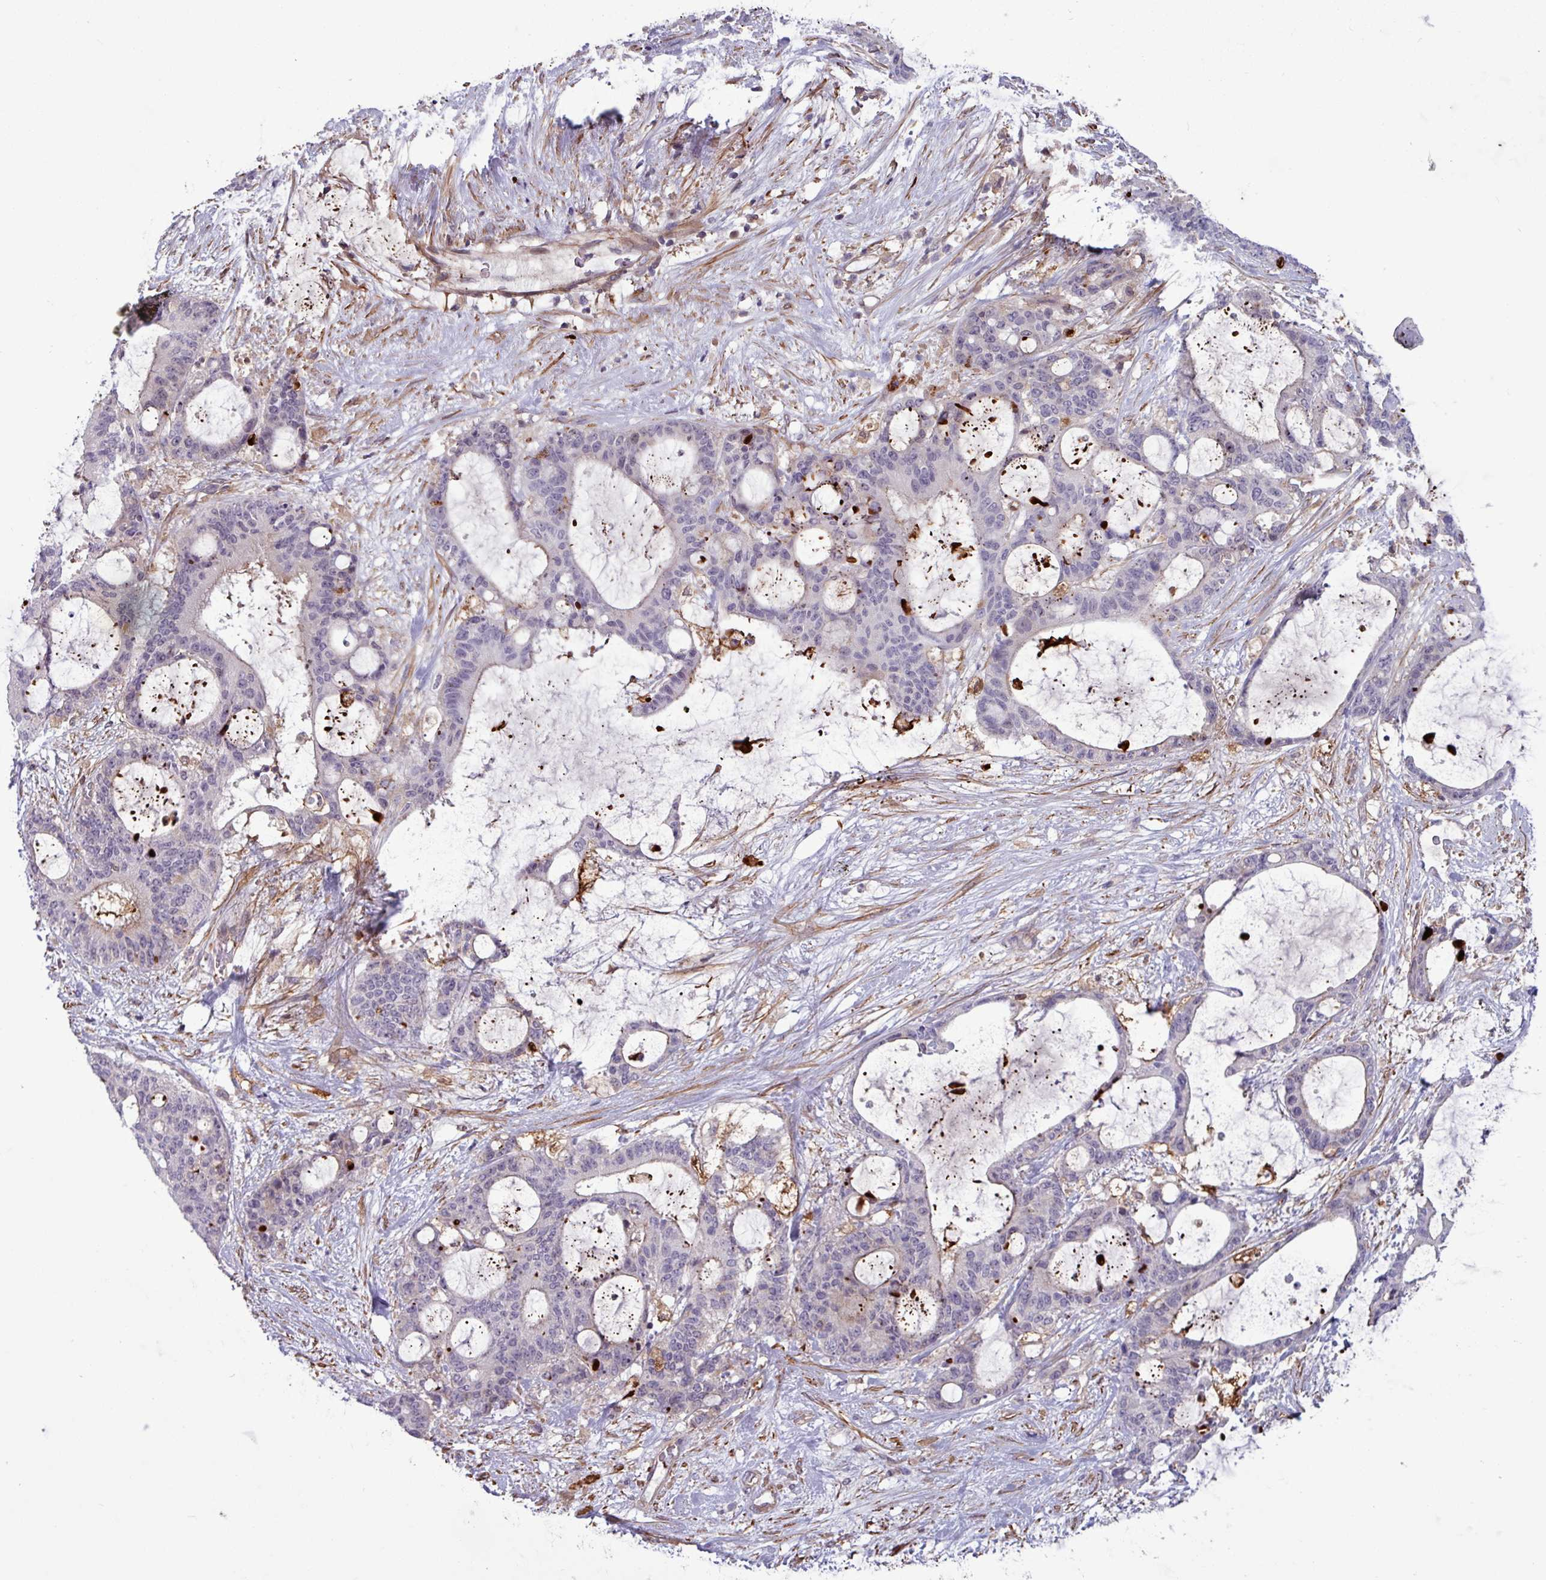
{"staining": {"intensity": "negative", "quantity": "none", "location": "none"}, "tissue": "liver cancer", "cell_type": "Tumor cells", "image_type": "cancer", "snomed": [{"axis": "morphology", "description": "Normal tissue, NOS"}, {"axis": "morphology", "description": "Cholangiocarcinoma"}, {"axis": "topography", "description": "Liver"}, {"axis": "topography", "description": "Peripheral nerve tissue"}], "caption": "The immunohistochemistry photomicrograph has no significant expression in tumor cells of liver cholangiocarcinoma tissue.", "gene": "PCED1A", "patient": {"sex": "female", "age": 73}}